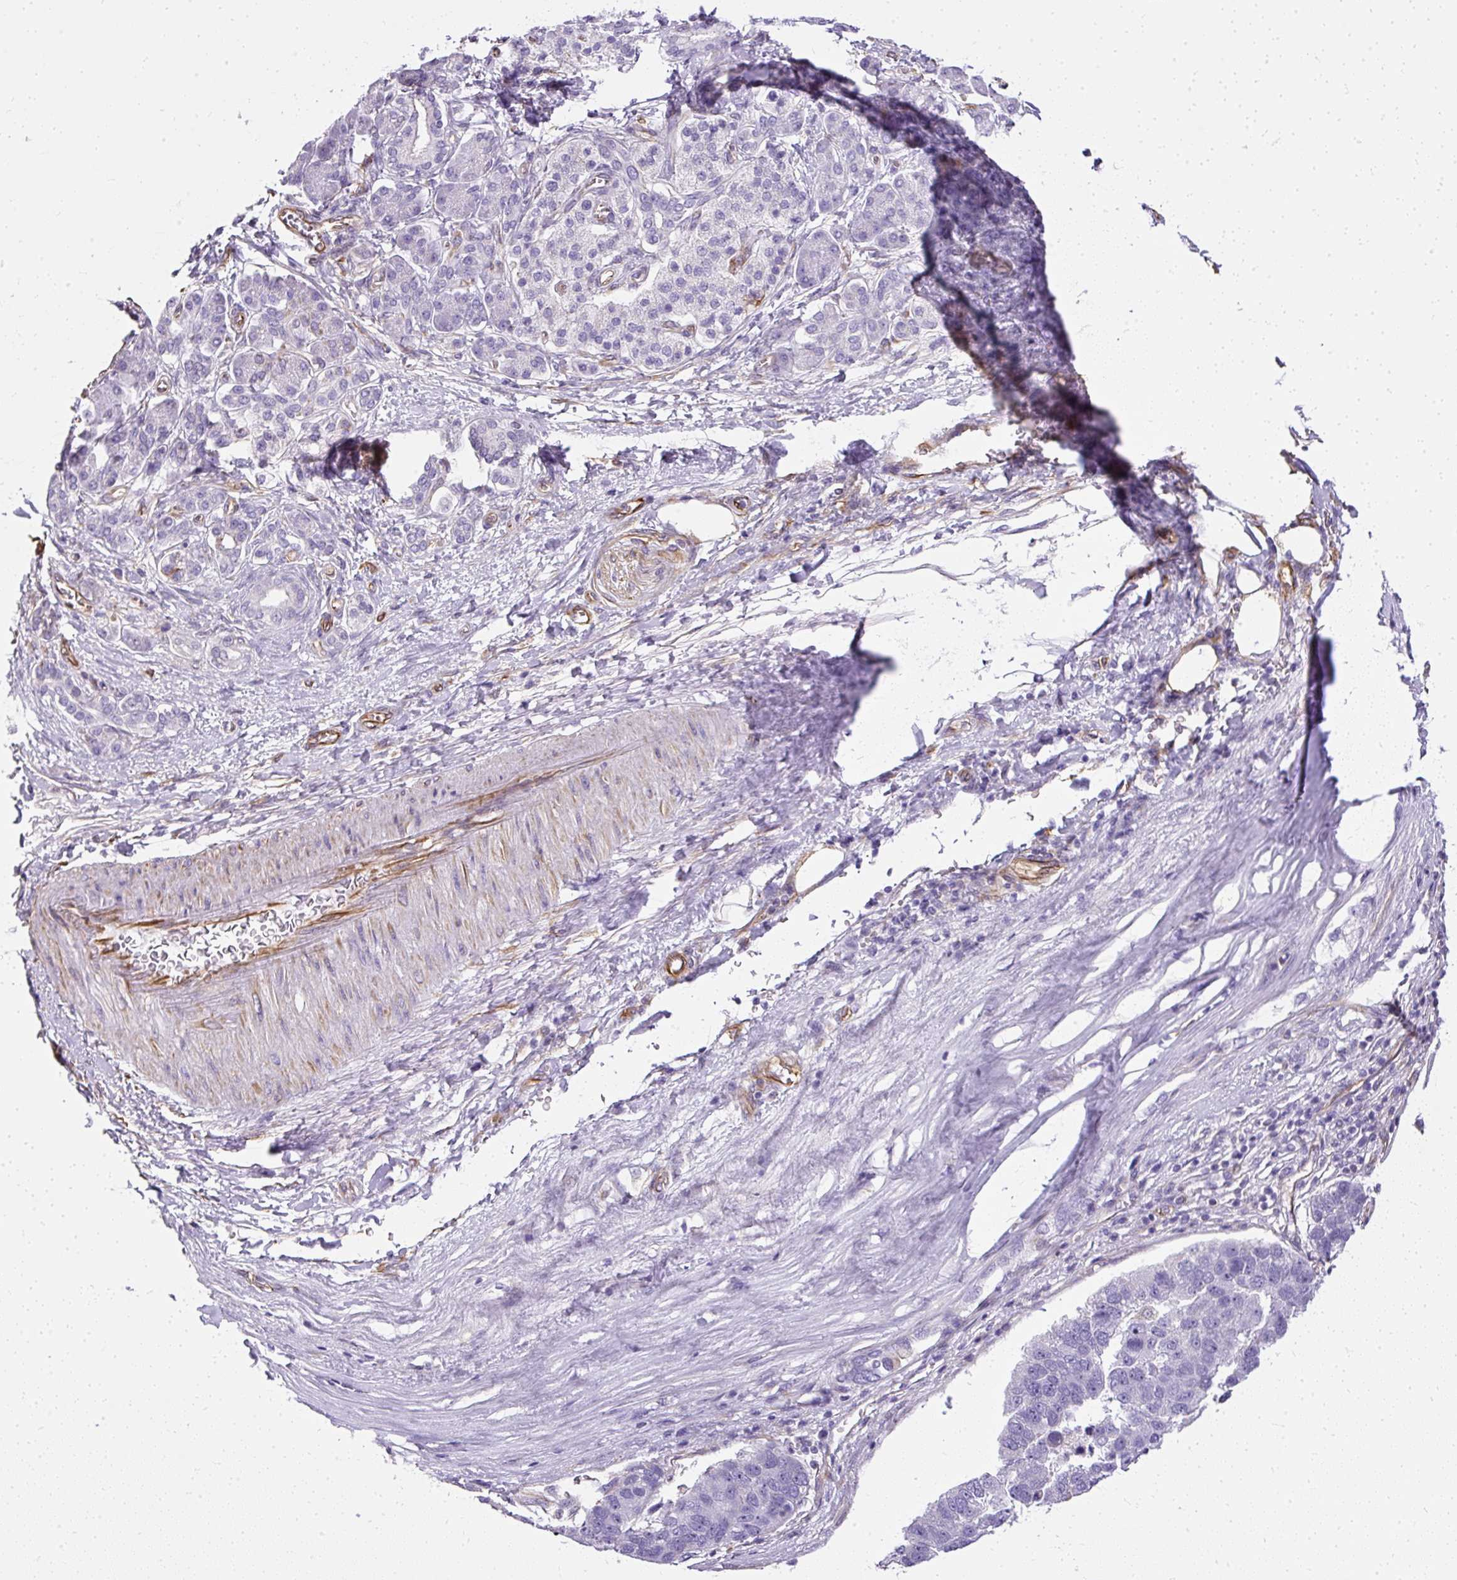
{"staining": {"intensity": "negative", "quantity": "none", "location": "none"}, "tissue": "pancreatic cancer", "cell_type": "Tumor cells", "image_type": "cancer", "snomed": [{"axis": "morphology", "description": "Adenocarcinoma, NOS"}, {"axis": "topography", "description": "Pancreas"}], "caption": "An immunohistochemistry (IHC) histopathology image of pancreatic cancer is shown. There is no staining in tumor cells of pancreatic cancer. (Immunohistochemistry (ihc), brightfield microscopy, high magnification).", "gene": "PLS1", "patient": {"sex": "female", "age": 61}}